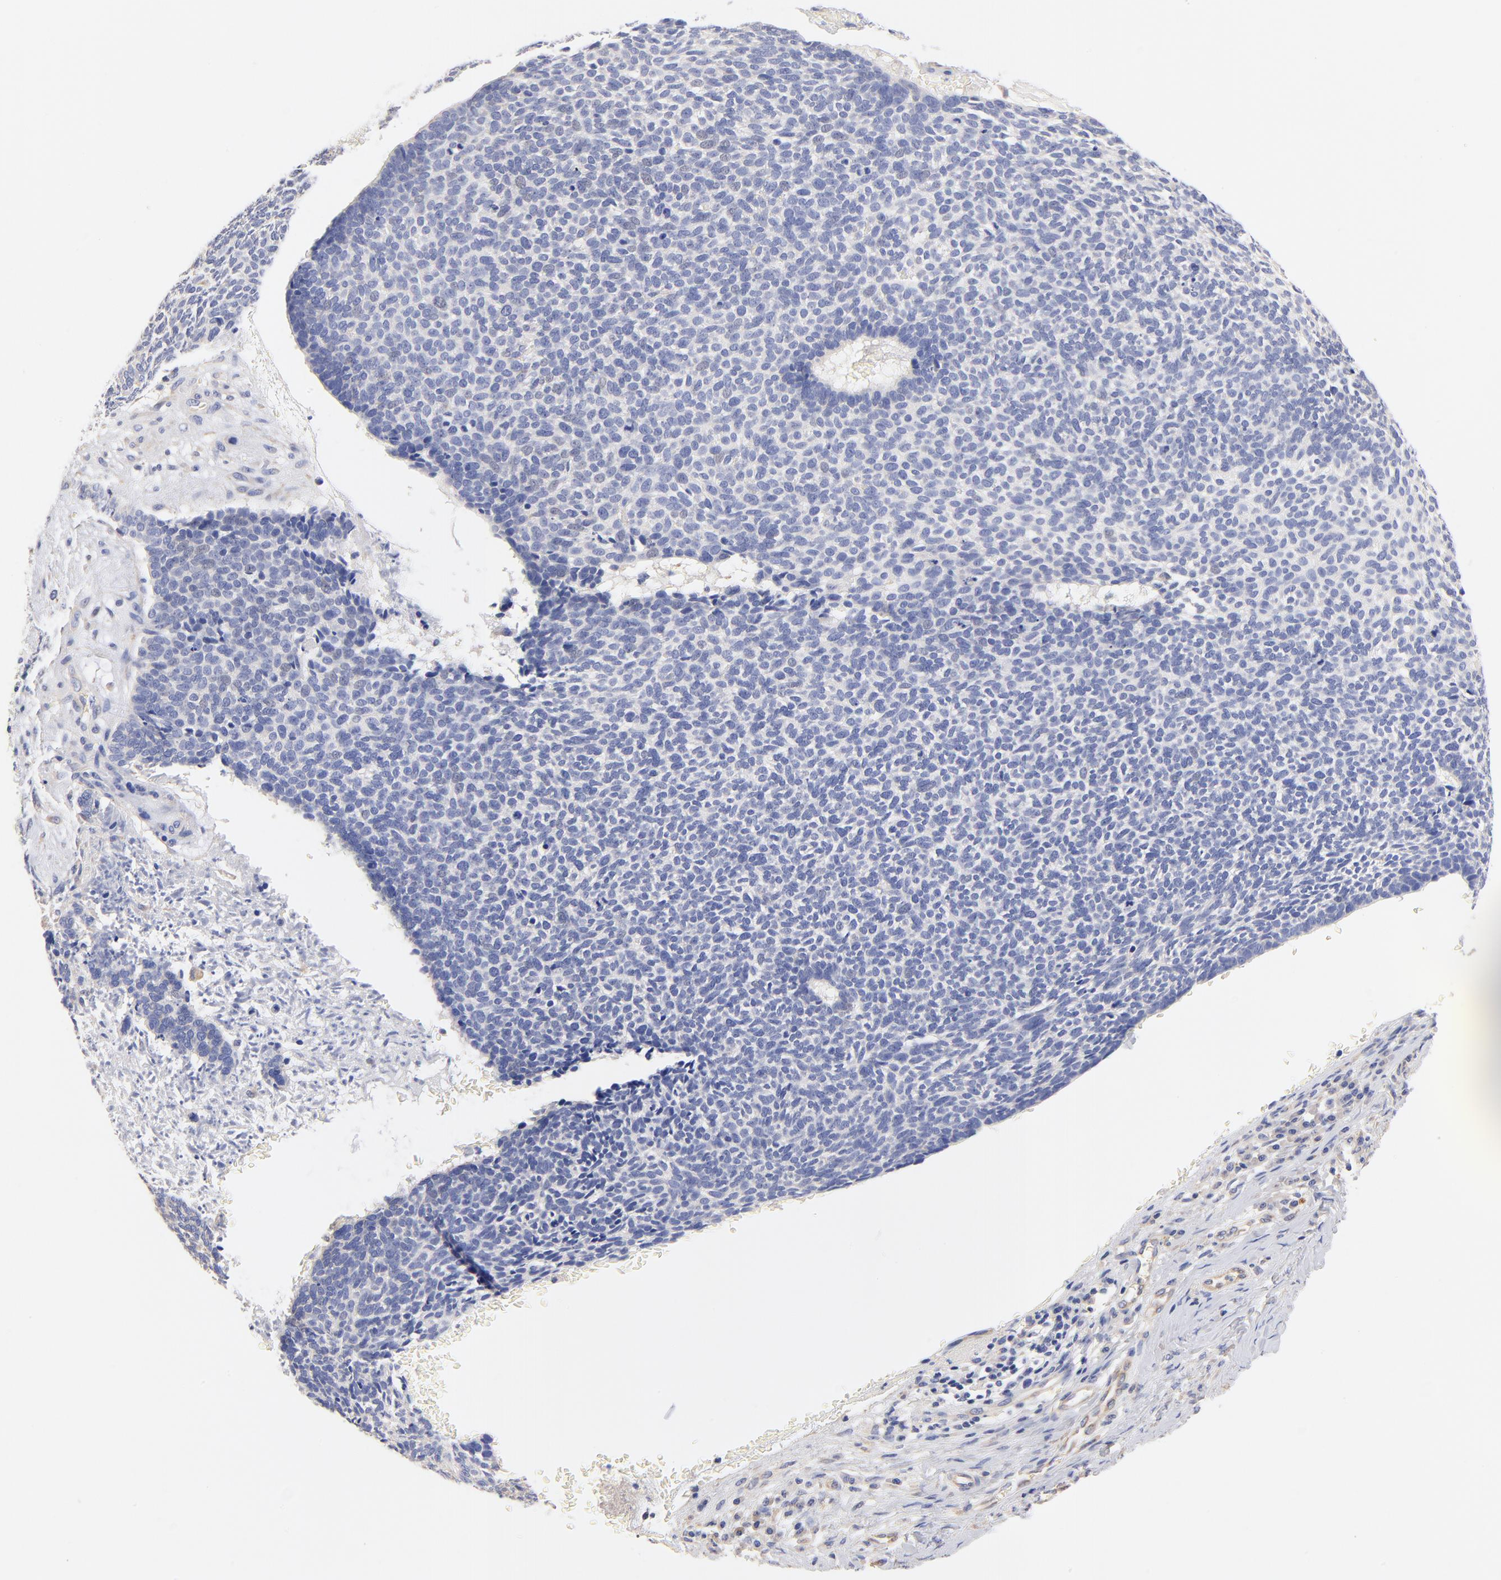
{"staining": {"intensity": "negative", "quantity": "none", "location": "none"}, "tissue": "skin cancer", "cell_type": "Tumor cells", "image_type": "cancer", "snomed": [{"axis": "morphology", "description": "Basal cell carcinoma"}, {"axis": "topography", "description": "Skin"}], "caption": "A photomicrograph of basal cell carcinoma (skin) stained for a protein exhibits no brown staining in tumor cells.", "gene": "HS3ST1", "patient": {"sex": "male", "age": 87}}